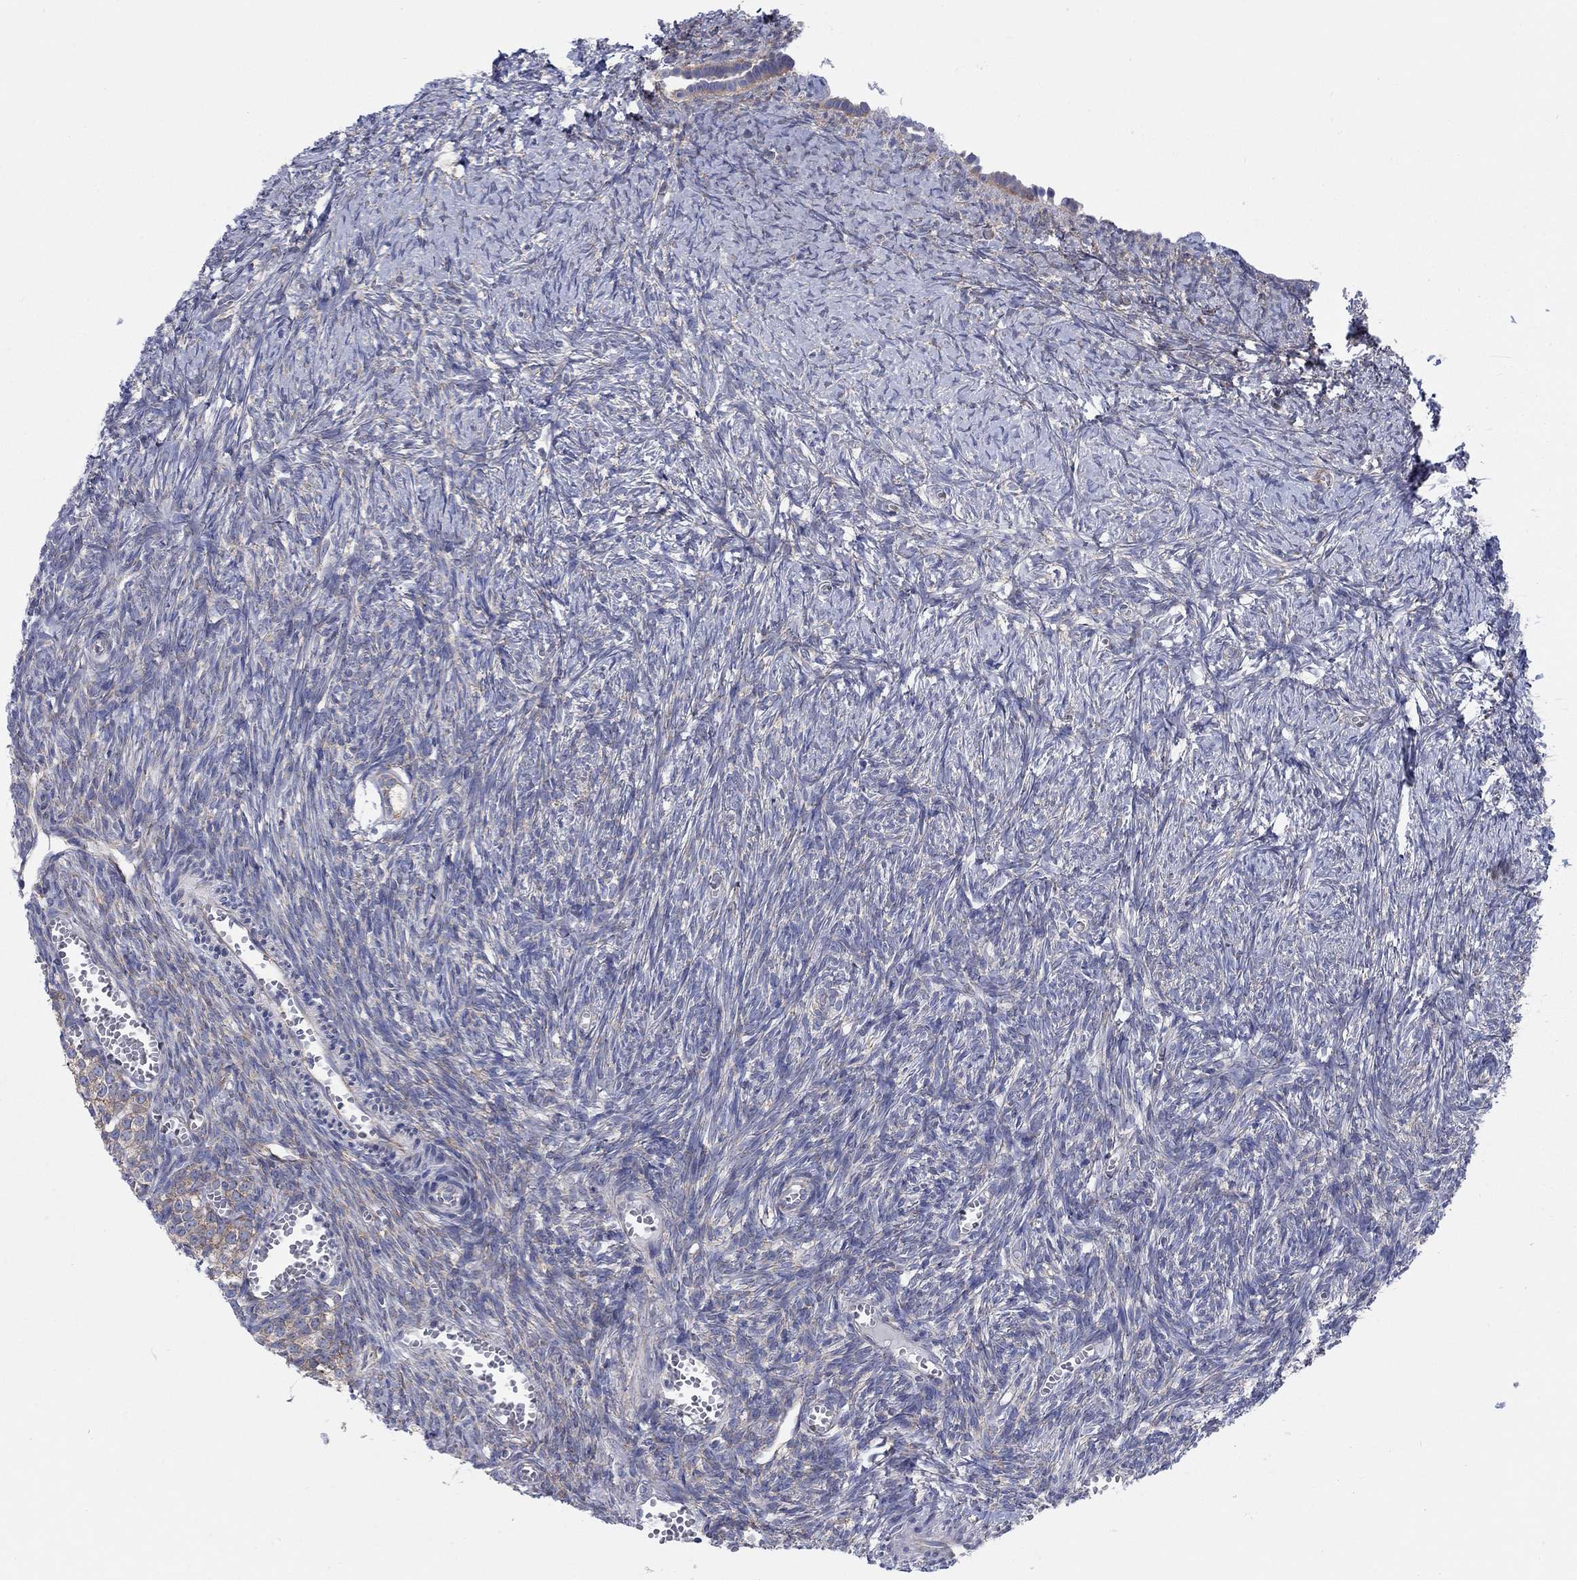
{"staining": {"intensity": "negative", "quantity": "none", "location": "none"}, "tissue": "ovary", "cell_type": "Ovarian stroma cells", "image_type": "normal", "snomed": [{"axis": "morphology", "description": "Normal tissue, NOS"}, {"axis": "topography", "description": "Ovary"}], "caption": "This is a photomicrograph of immunohistochemistry staining of unremarkable ovary, which shows no expression in ovarian stroma cells.", "gene": "TMEM59", "patient": {"sex": "female", "age": 43}}